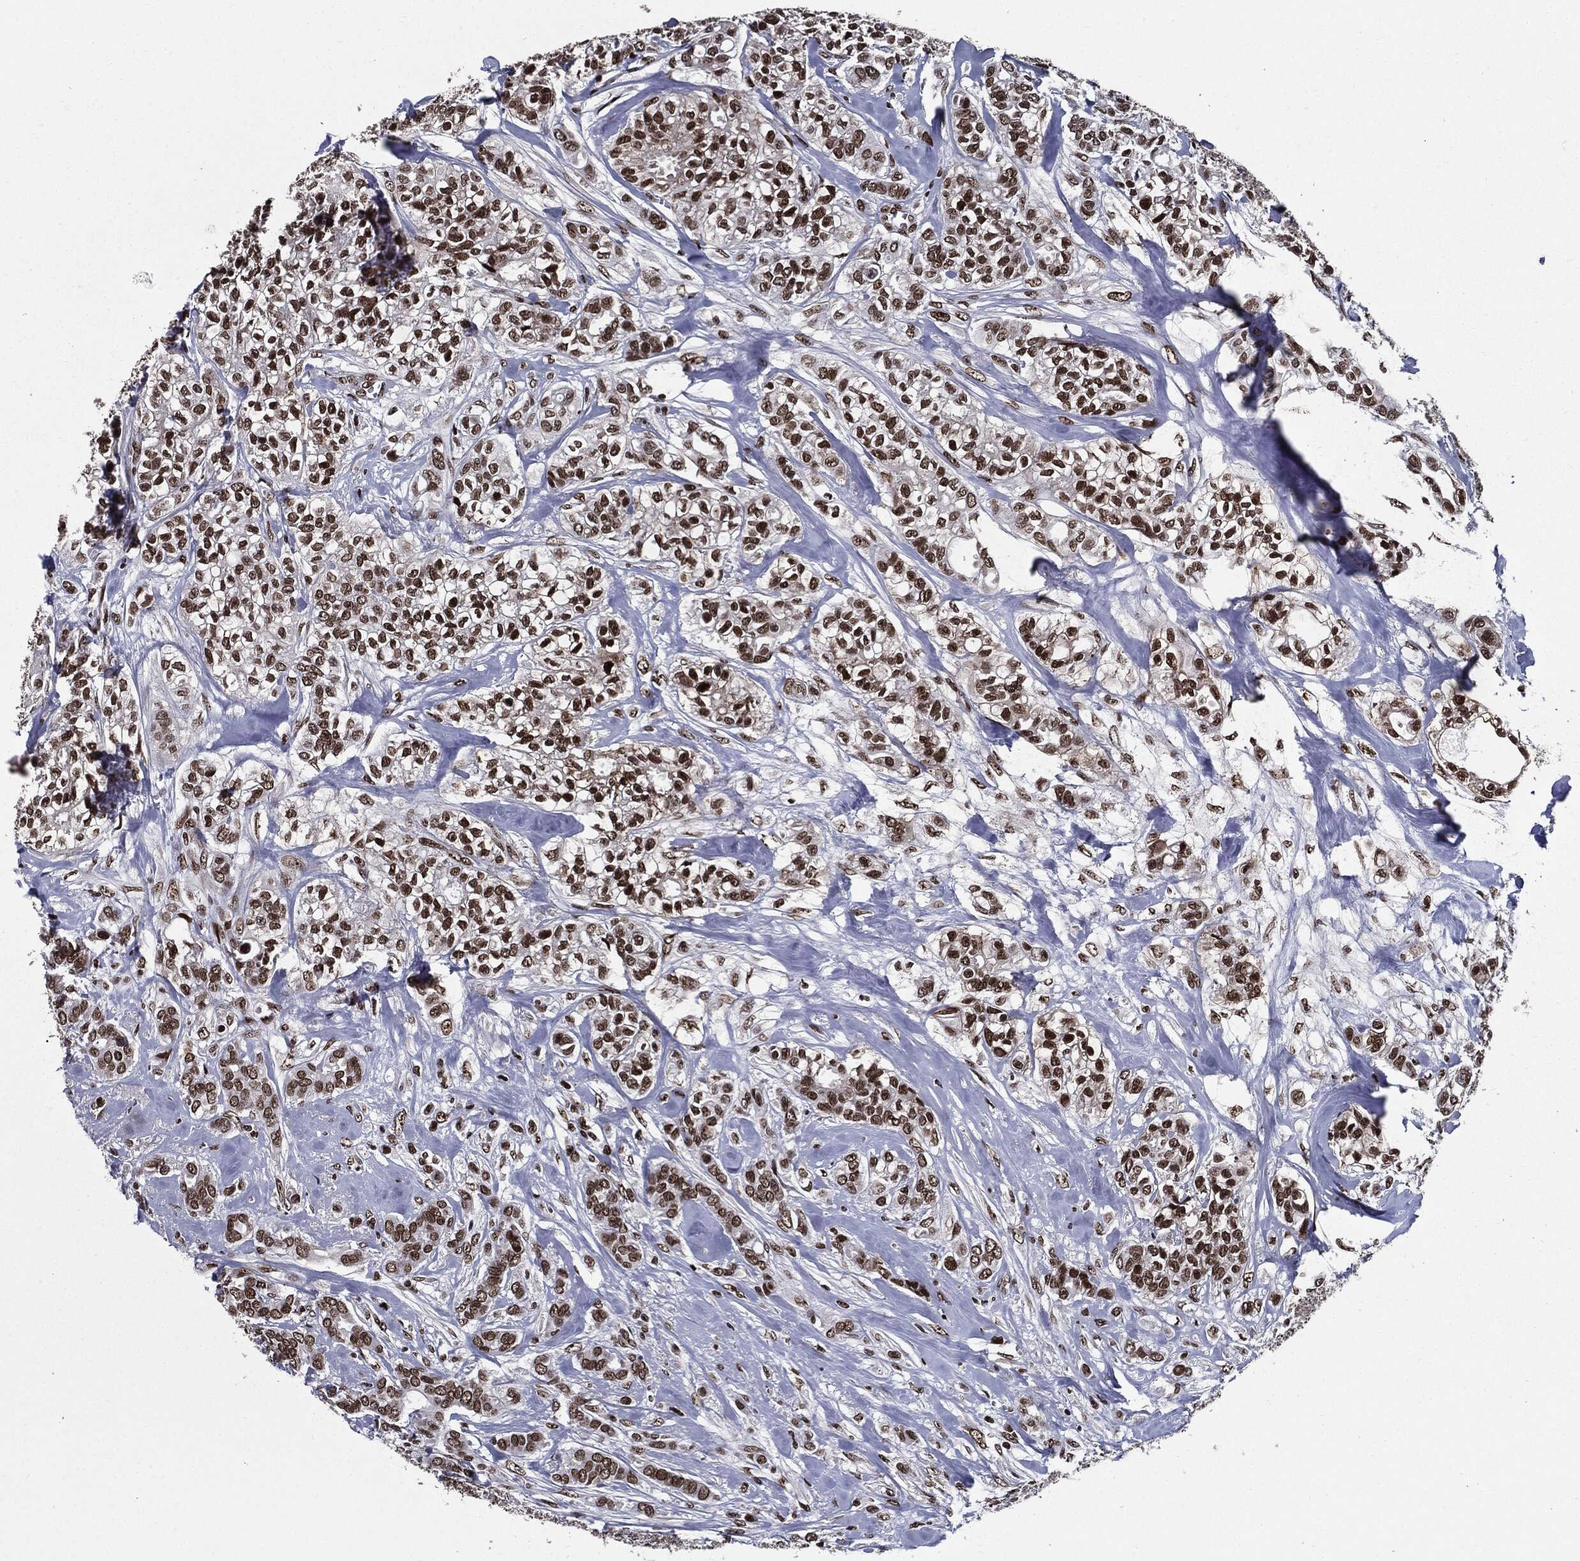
{"staining": {"intensity": "strong", "quantity": ">75%", "location": "nuclear"}, "tissue": "breast cancer", "cell_type": "Tumor cells", "image_type": "cancer", "snomed": [{"axis": "morphology", "description": "Duct carcinoma"}, {"axis": "topography", "description": "Breast"}], "caption": "High-power microscopy captured an immunohistochemistry photomicrograph of invasive ductal carcinoma (breast), revealing strong nuclear staining in about >75% of tumor cells.", "gene": "ZFP91", "patient": {"sex": "female", "age": 71}}